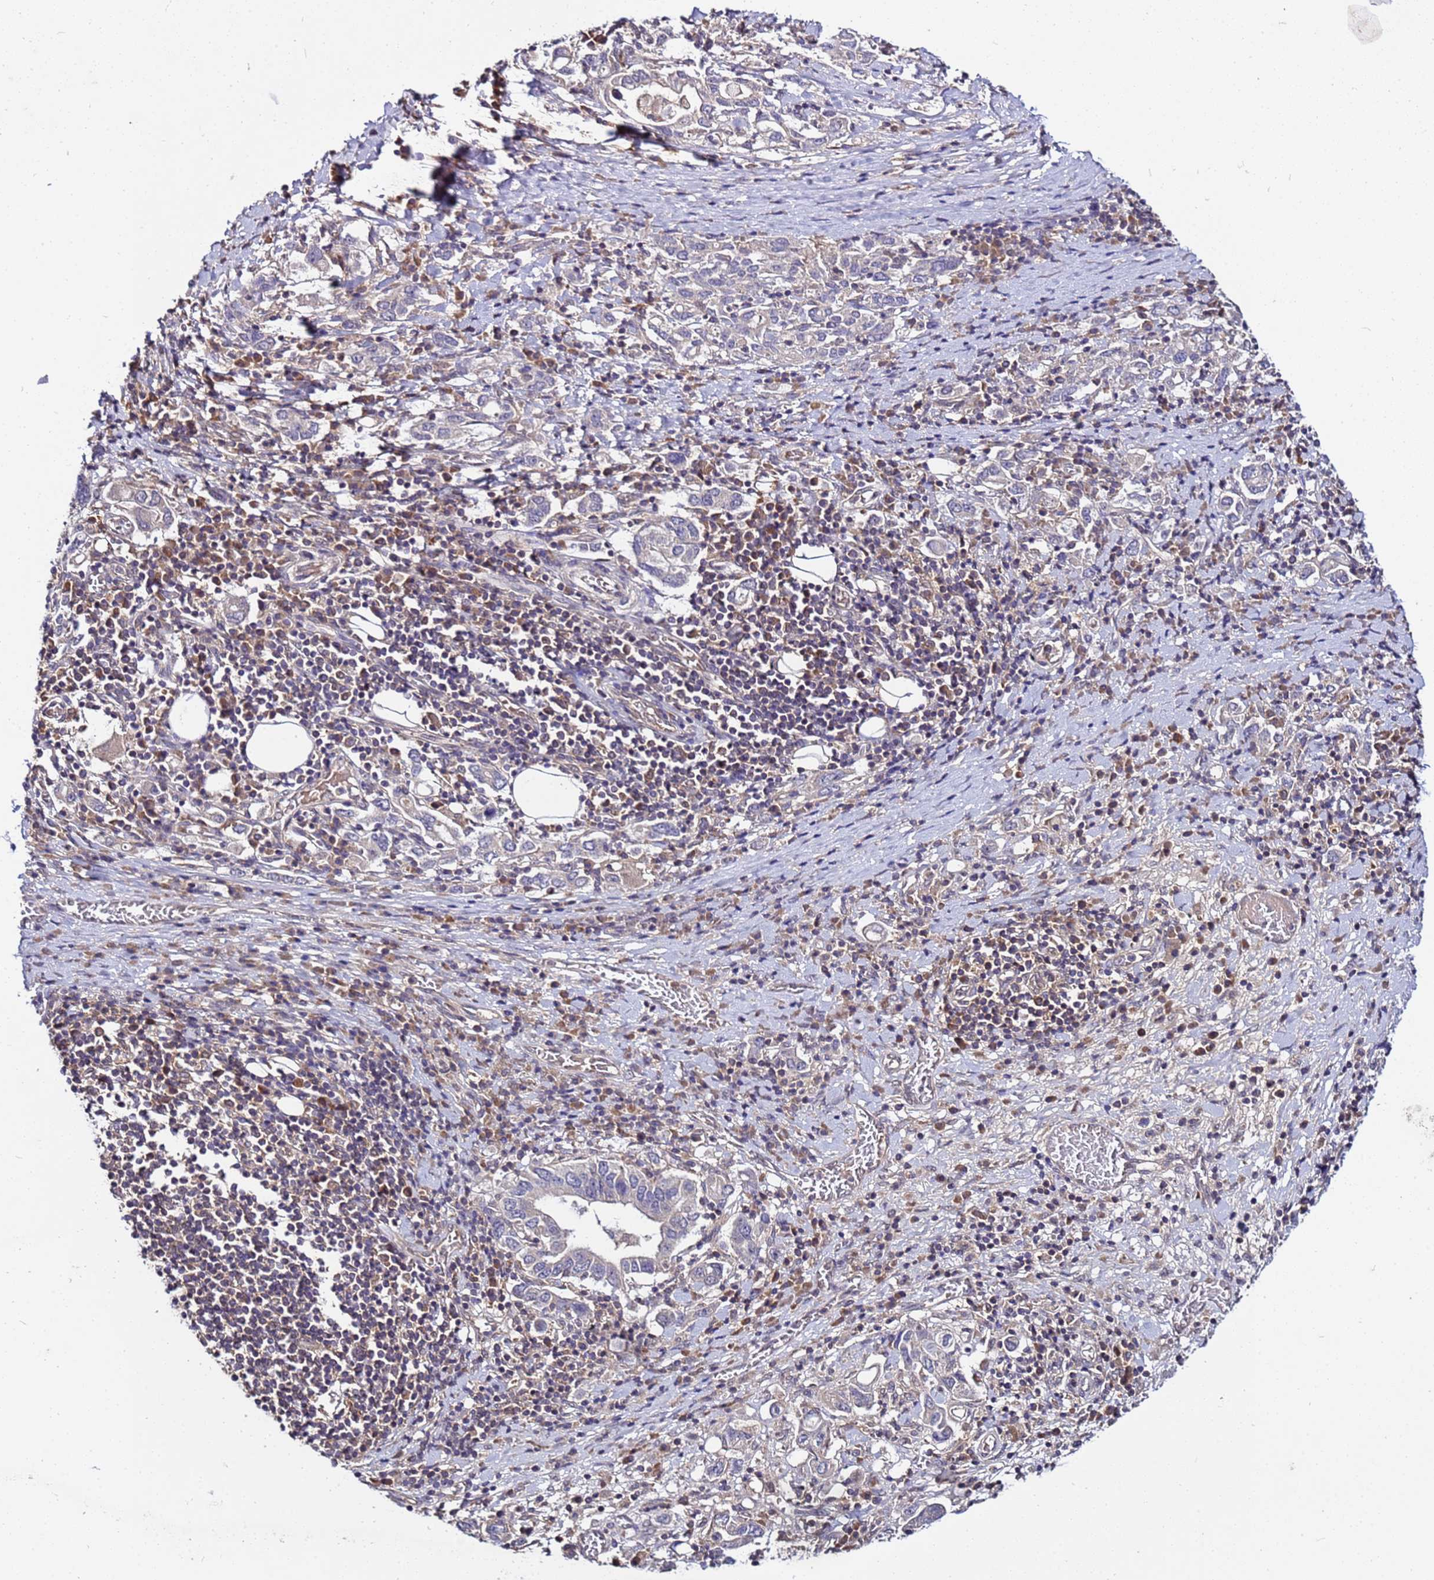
{"staining": {"intensity": "negative", "quantity": "none", "location": "none"}, "tissue": "stomach cancer", "cell_type": "Tumor cells", "image_type": "cancer", "snomed": [{"axis": "morphology", "description": "Adenocarcinoma, NOS"}, {"axis": "topography", "description": "Stomach, upper"}, {"axis": "topography", "description": "Stomach"}], "caption": "Human stomach cancer (adenocarcinoma) stained for a protein using immunohistochemistry (IHC) reveals no positivity in tumor cells.", "gene": "GSPT2", "patient": {"sex": "male", "age": 62}}